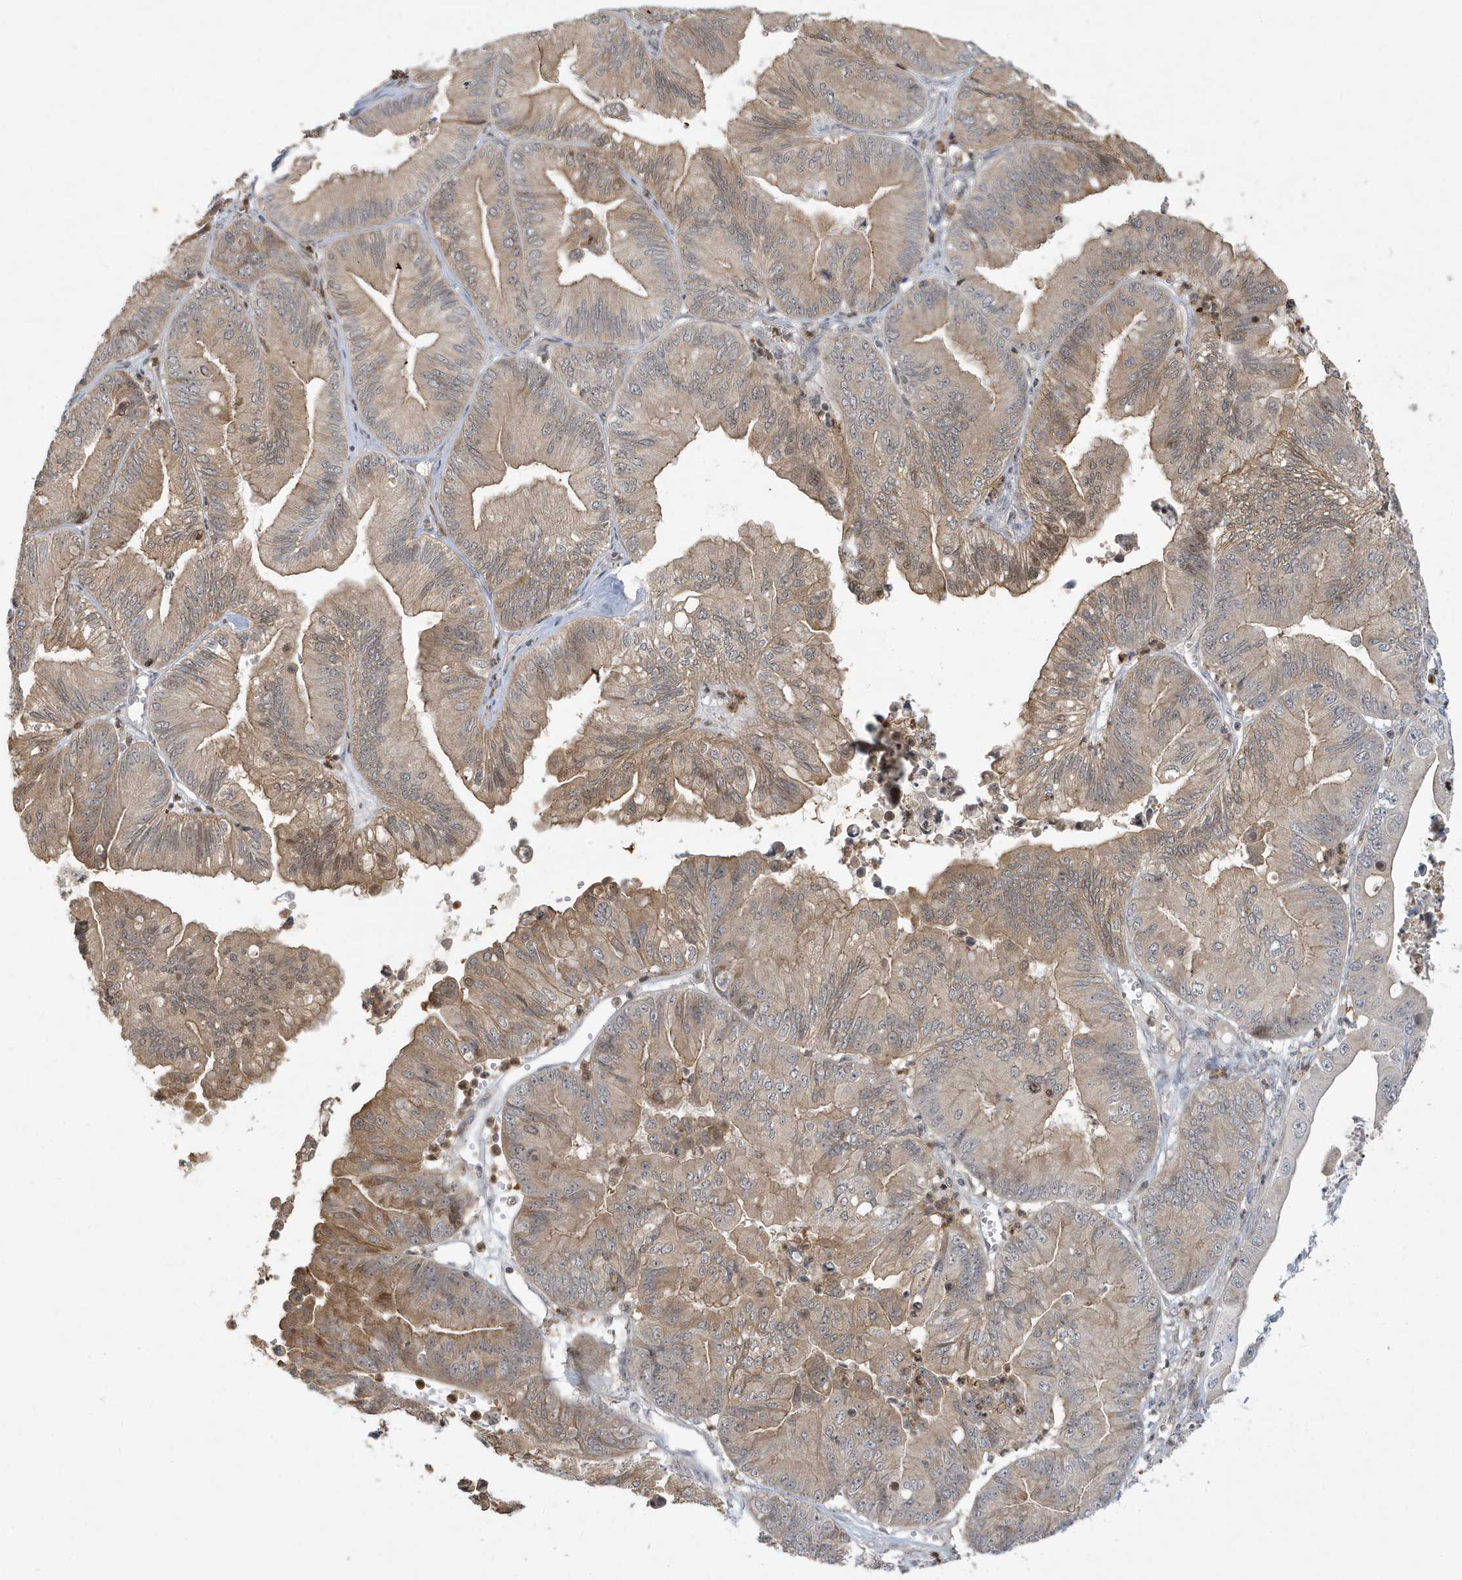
{"staining": {"intensity": "moderate", "quantity": "25%-75%", "location": "cytoplasmic/membranous,nuclear"}, "tissue": "ovarian cancer", "cell_type": "Tumor cells", "image_type": "cancer", "snomed": [{"axis": "morphology", "description": "Cystadenocarcinoma, mucinous, NOS"}, {"axis": "topography", "description": "Ovary"}], "caption": "Immunohistochemistry micrograph of neoplastic tissue: human ovarian mucinous cystadenocarcinoma stained using IHC demonstrates medium levels of moderate protein expression localized specifically in the cytoplasmic/membranous and nuclear of tumor cells, appearing as a cytoplasmic/membranous and nuclear brown color.", "gene": "PRRT3", "patient": {"sex": "female", "age": 71}}